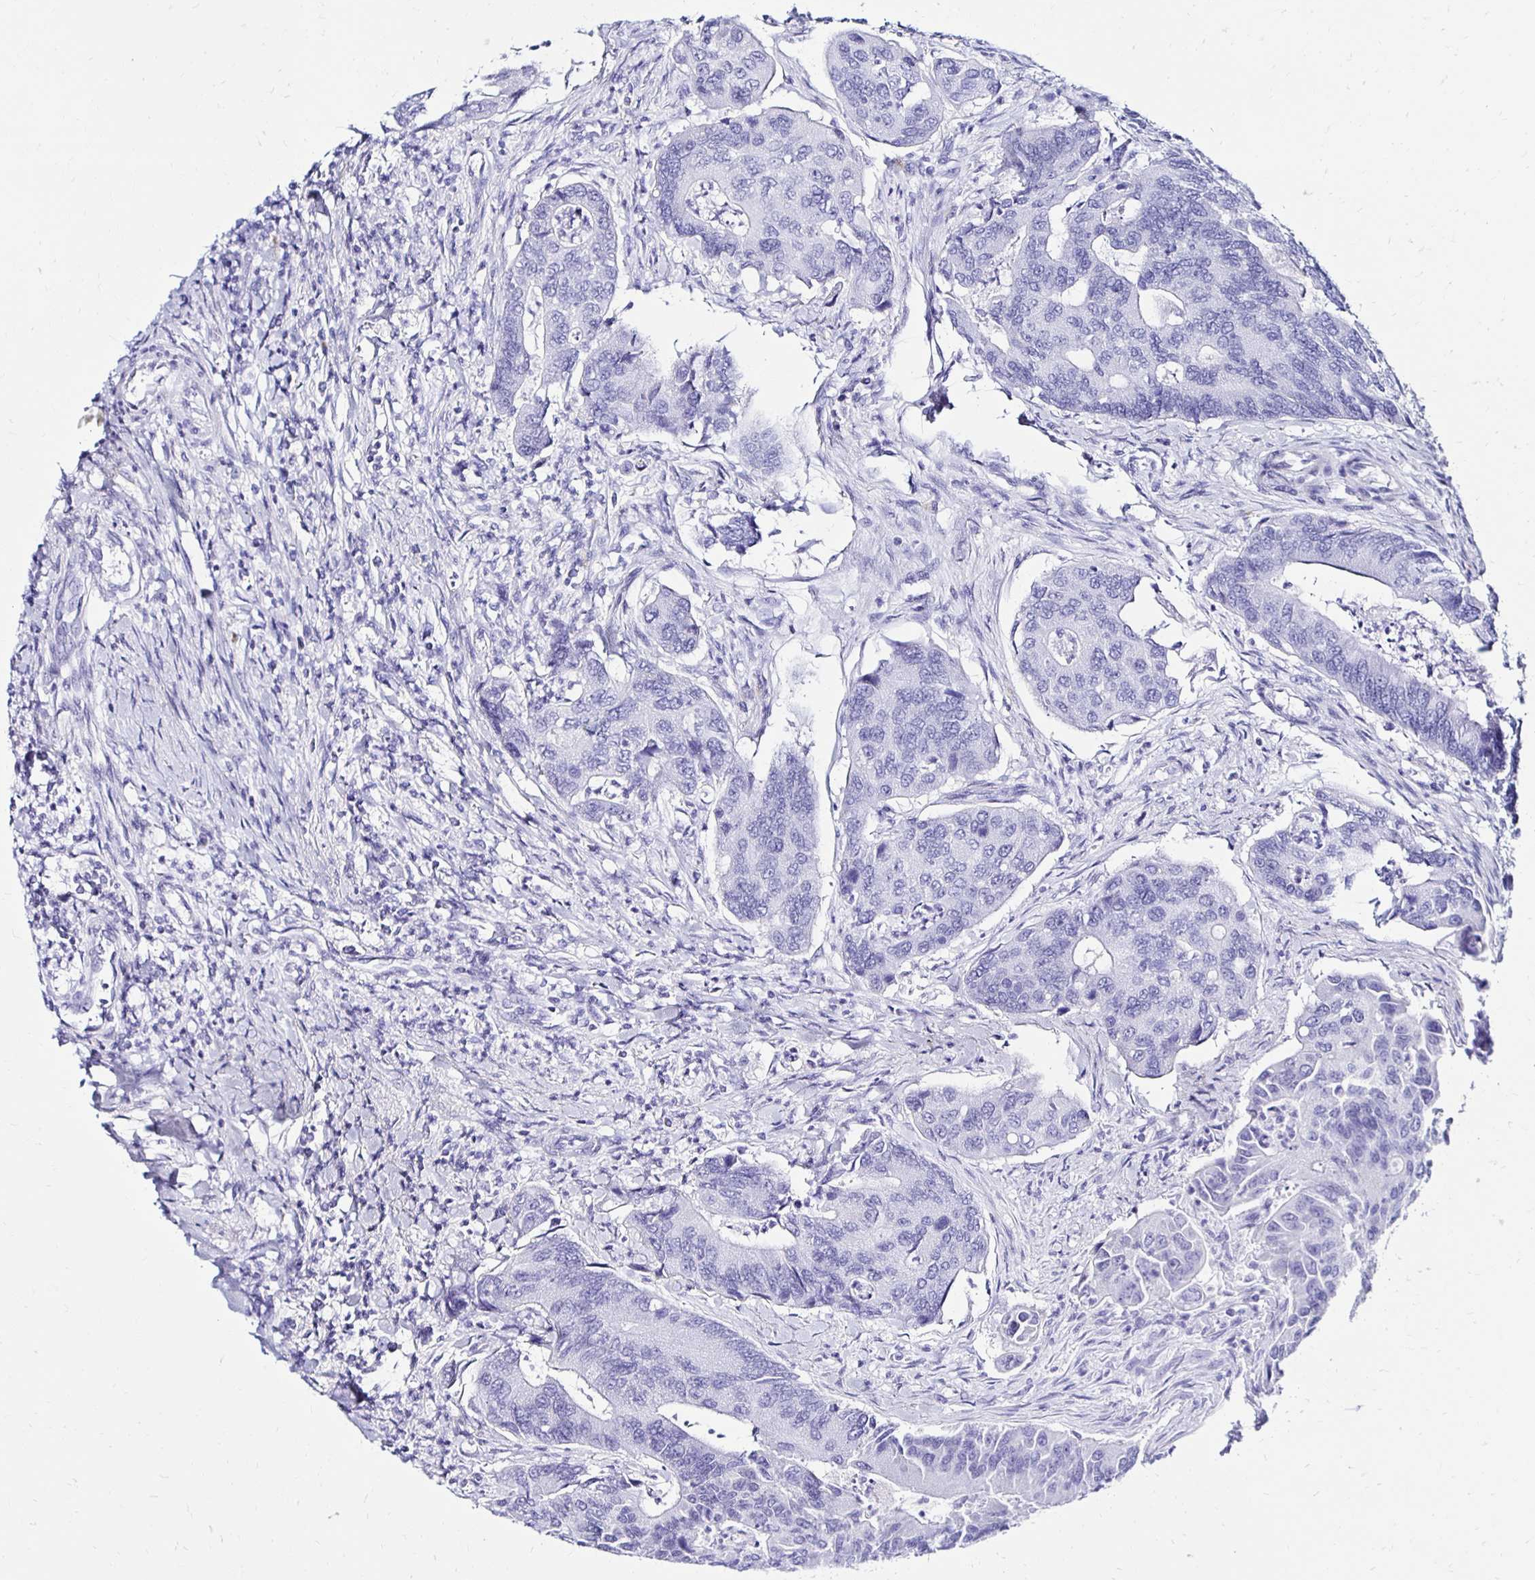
{"staining": {"intensity": "negative", "quantity": "none", "location": "none"}, "tissue": "colorectal cancer", "cell_type": "Tumor cells", "image_type": "cancer", "snomed": [{"axis": "morphology", "description": "Adenocarcinoma, NOS"}, {"axis": "topography", "description": "Colon"}], "caption": "Tumor cells show no significant protein staining in colorectal cancer (adenocarcinoma). (DAB immunohistochemistry (IHC) with hematoxylin counter stain).", "gene": "CST5", "patient": {"sex": "female", "age": 67}}